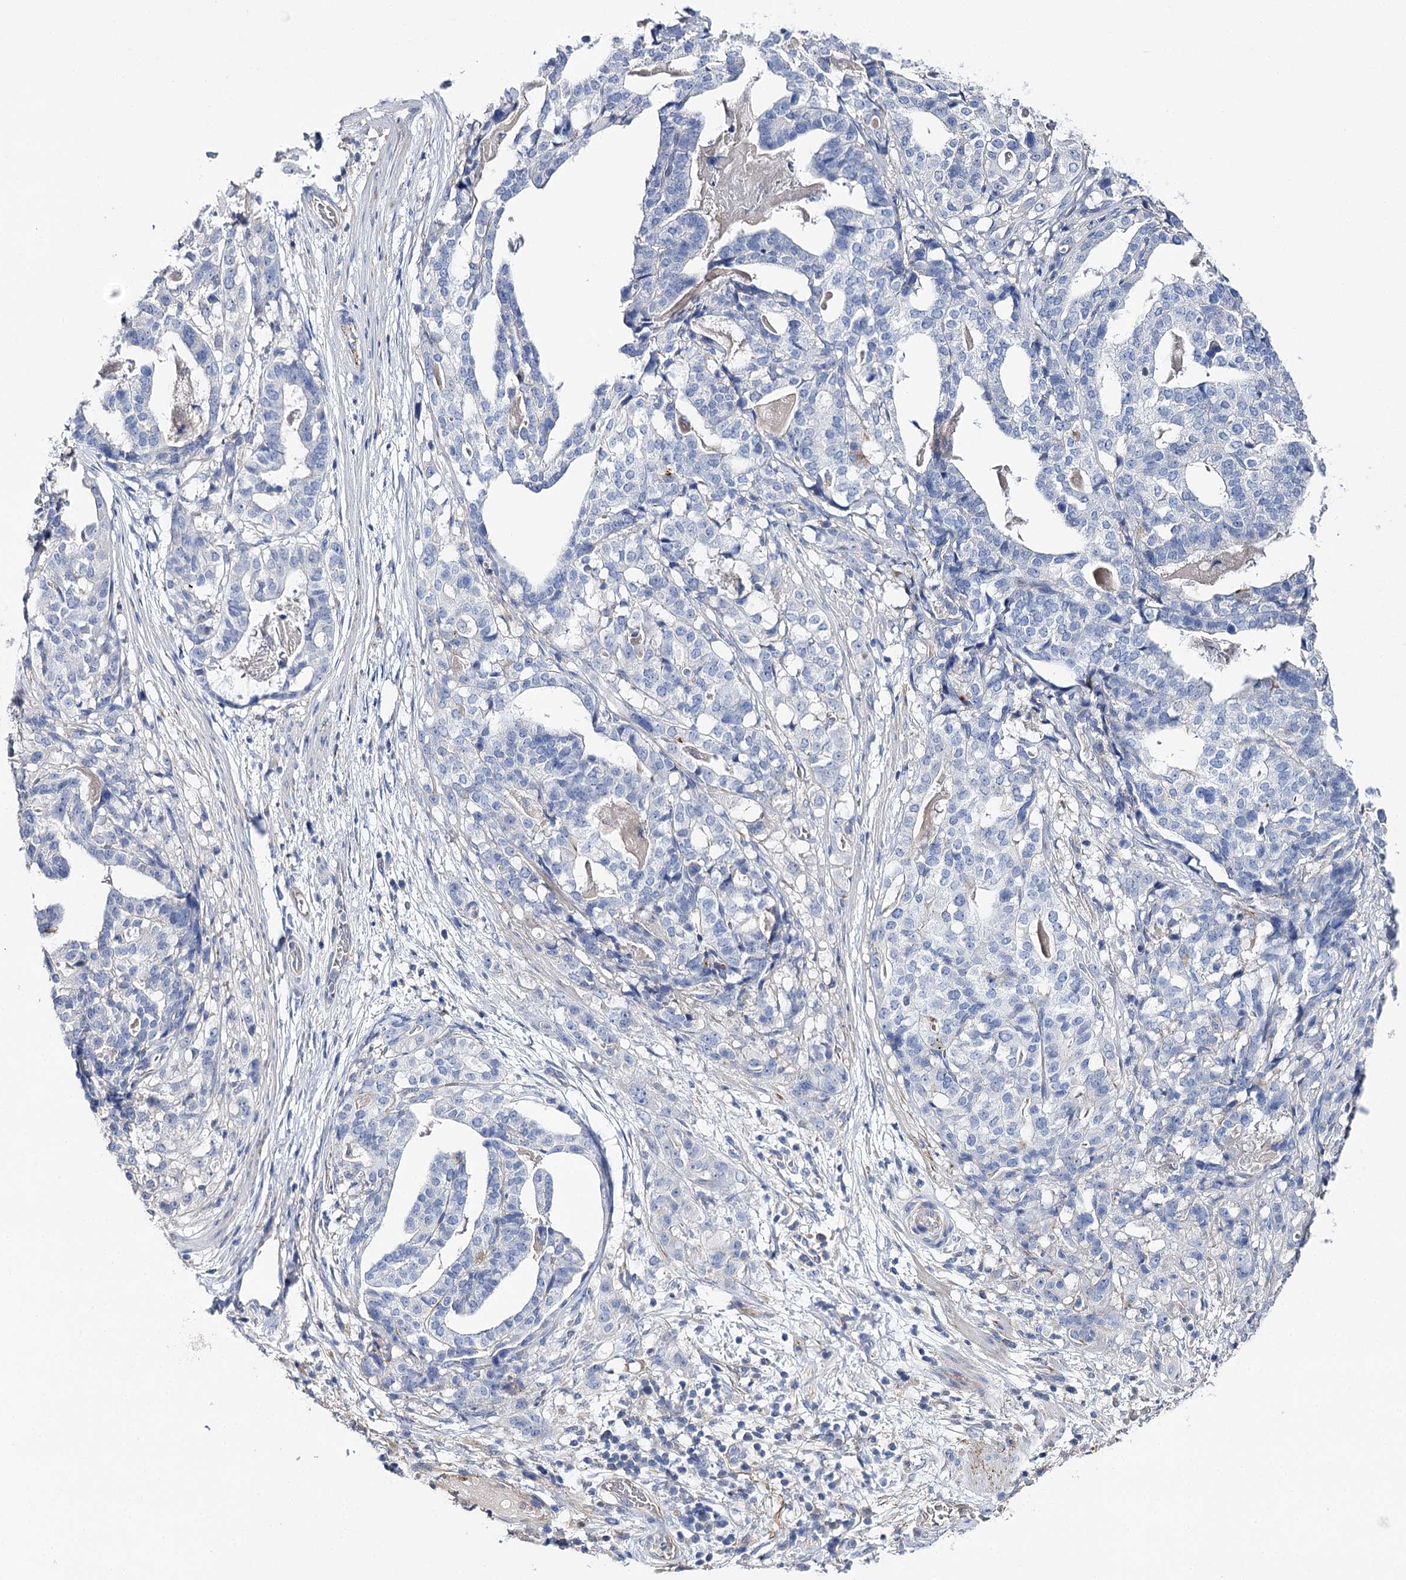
{"staining": {"intensity": "negative", "quantity": "none", "location": "none"}, "tissue": "stomach cancer", "cell_type": "Tumor cells", "image_type": "cancer", "snomed": [{"axis": "morphology", "description": "Adenocarcinoma, NOS"}, {"axis": "topography", "description": "Stomach"}], "caption": "Immunohistochemistry histopathology image of neoplastic tissue: human stomach cancer (adenocarcinoma) stained with DAB shows no significant protein staining in tumor cells. (DAB immunohistochemistry (IHC) with hematoxylin counter stain).", "gene": "EPYC", "patient": {"sex": "male", "age": 48}}